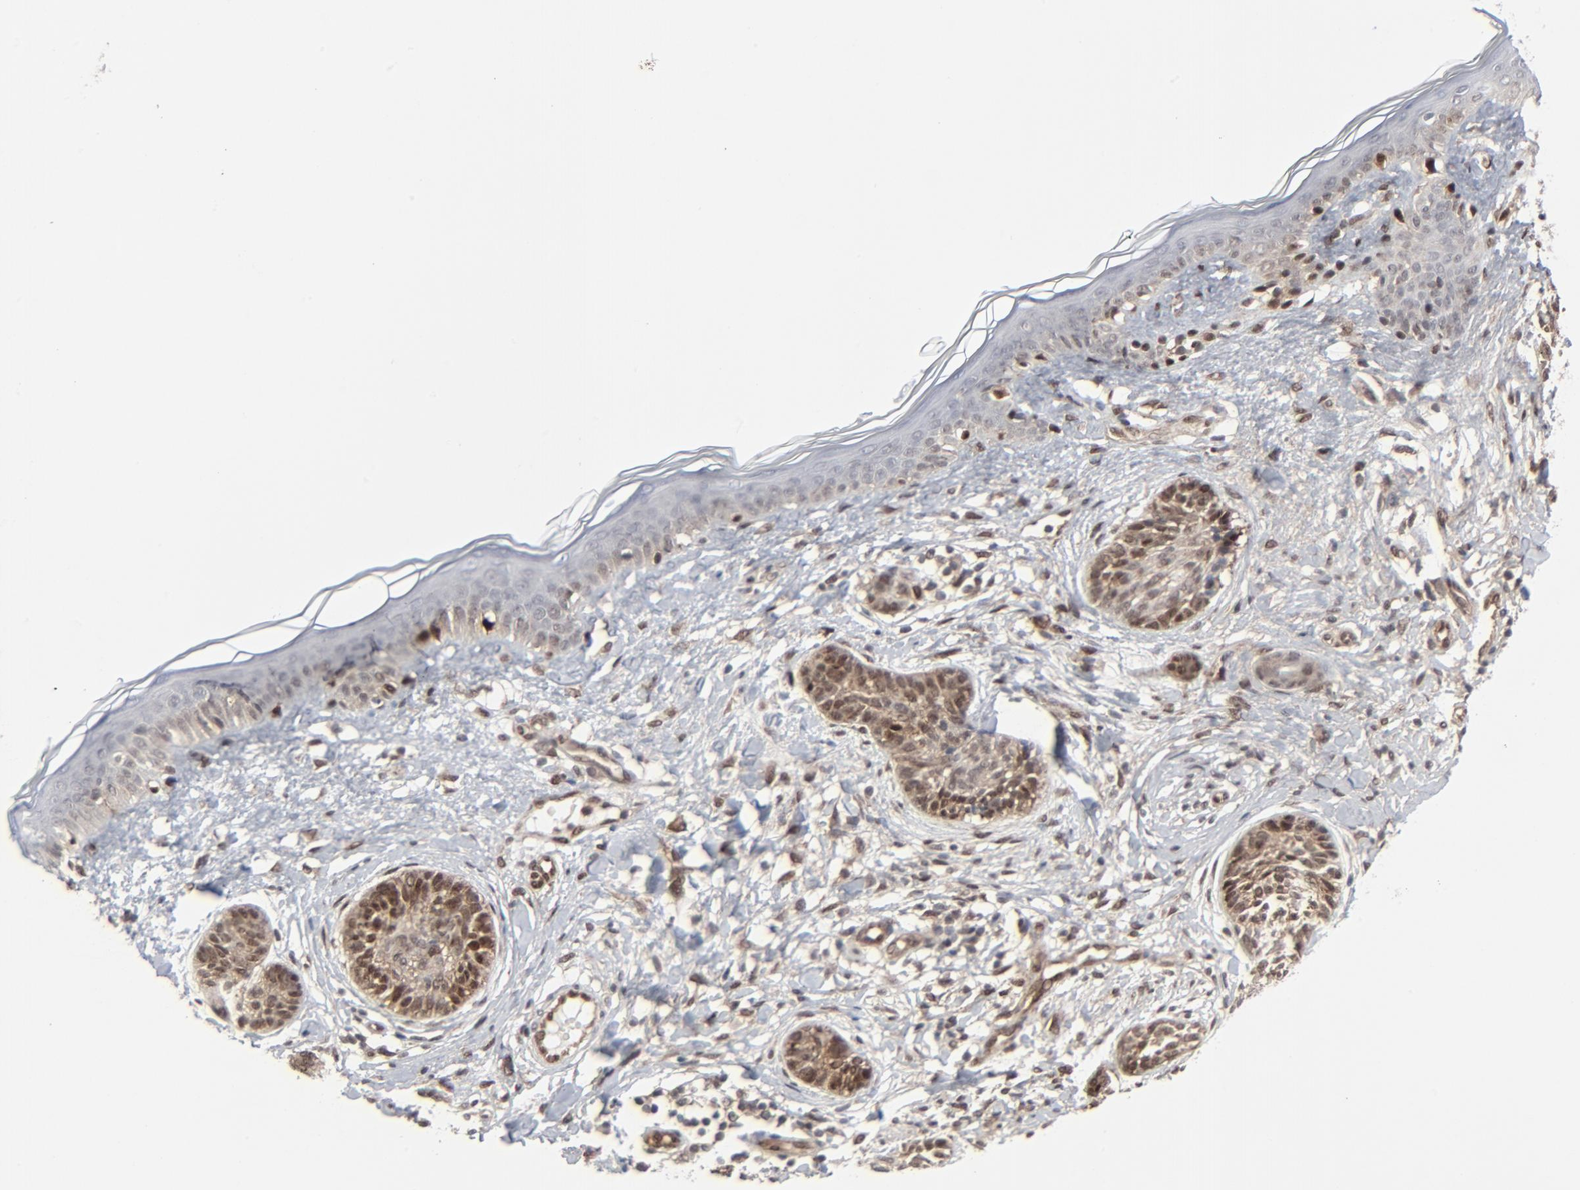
{"staining": {"intensity": "weak", "quantity": ">75%", "location": "cytoplasmic/membranous,nuclear"}, "tissue": "skin cancer", "cell_type": "Tumor cells", "image_type": "cancer", "snomed": [{"axis": "morphology", "description": "Normal tissue, NOS"}, {"axis": "morphology", "description": "Basal cell carcinoma"}, {"axis": "topography", "description": "Skin"}], "caption": "A histopathology image of human basal cell carcinoma (skin) stained for a protein shows weak cytoplasmic/membranous and nuclear brown staining in tumor cells.", "gene": "AKT1", "patient": {"sex": "male", "age": 63}}